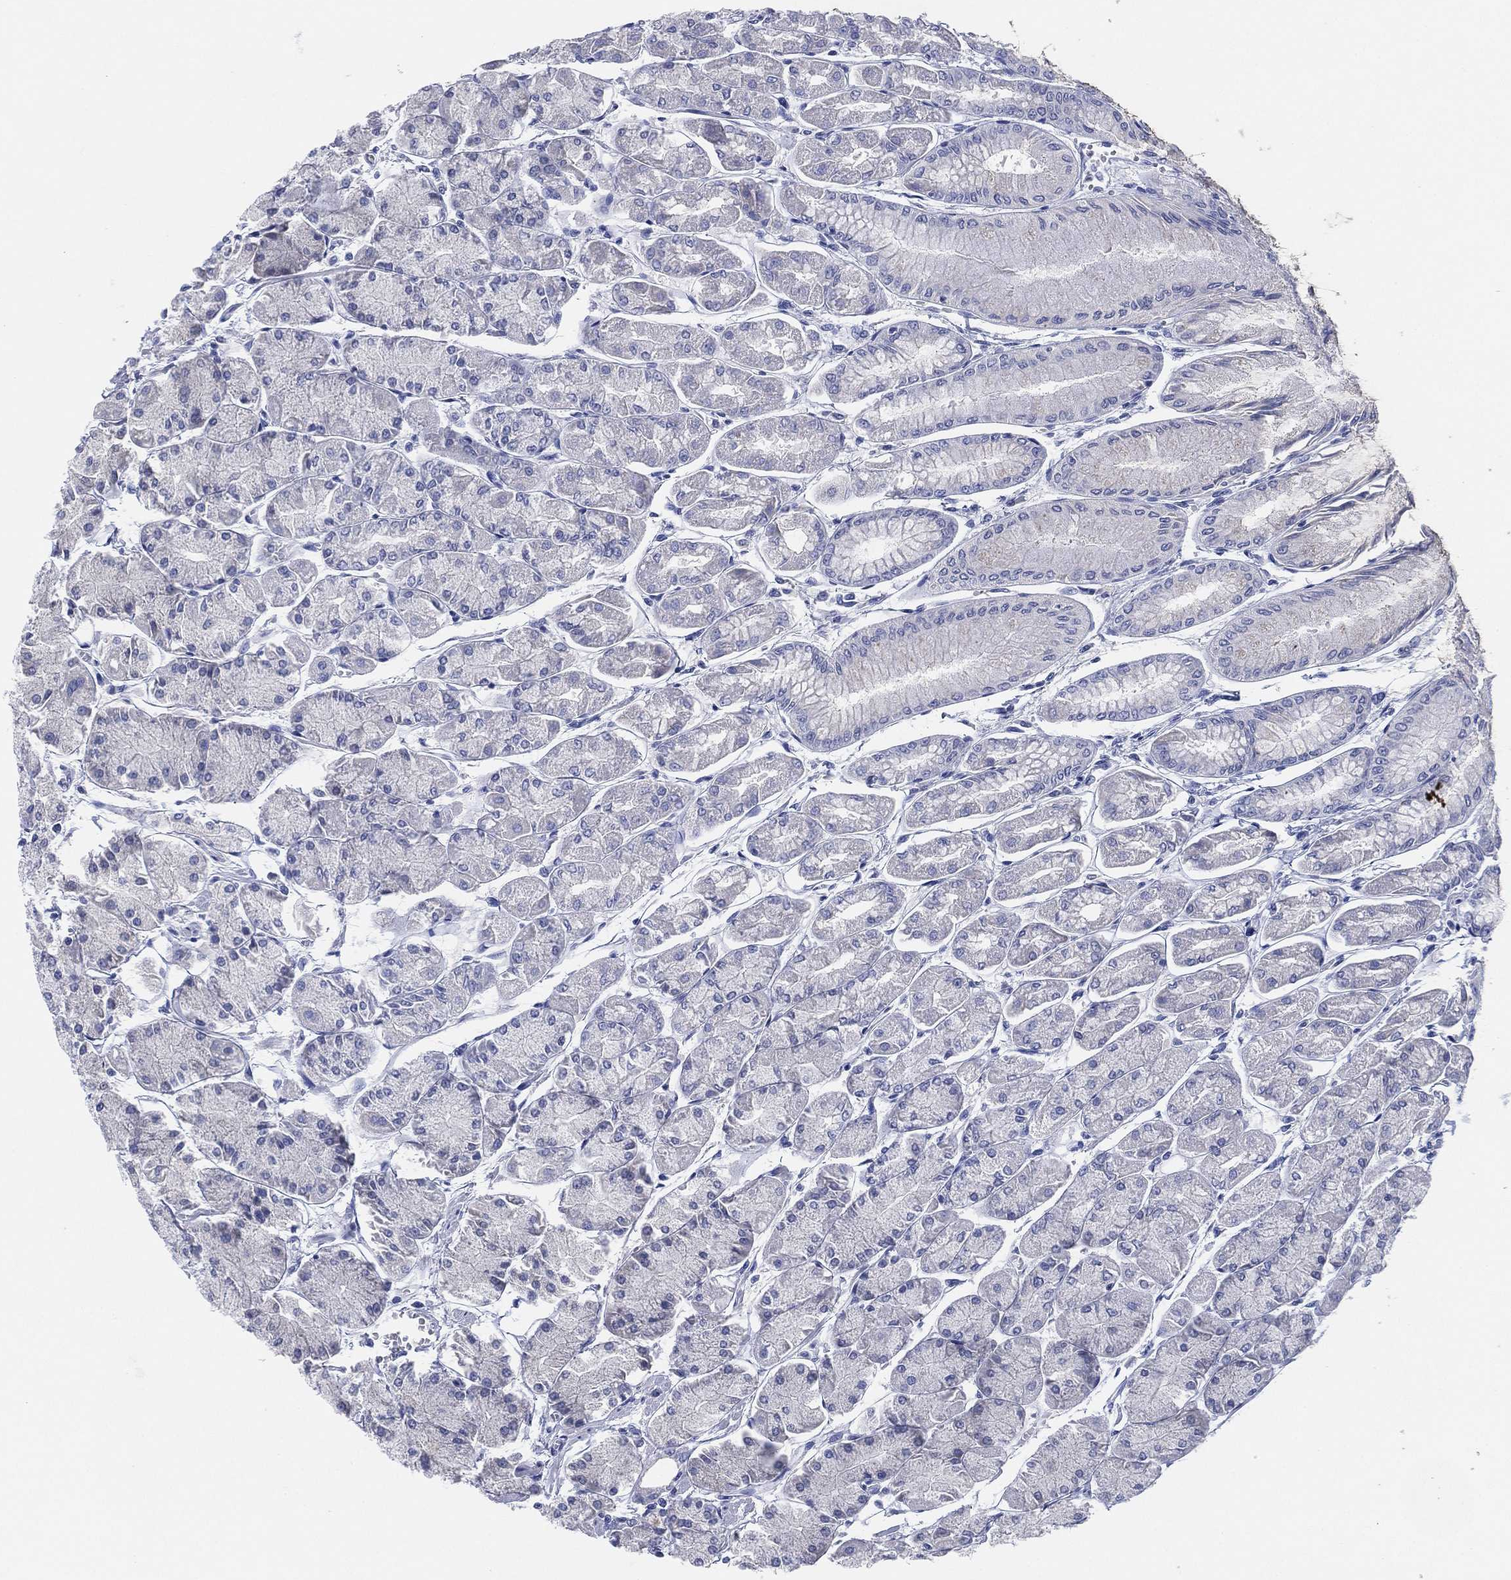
{"staining": {"intensity": "negative", "quantity": "none", "location": "none"}, "tissue": "stomach", "cell_type": "Glandular cells", "image_type": "normal", "snomed": [{"axis": "morphology", "description": "Normal tissue, NOS"}, {"axis": "topography", "description": "Stomach, upper"}], "caption": "Immunohistochemical staining of benign stomach displays no significant positivity in glandular cells. The staining was performed using DAB to visualize the protein expression in brown, while the nuclei were stained in blue with hematoxylin (Magnification: 20x).", "gene": "SLC9C2", "patient": {"sex": "male", "age": 60}}